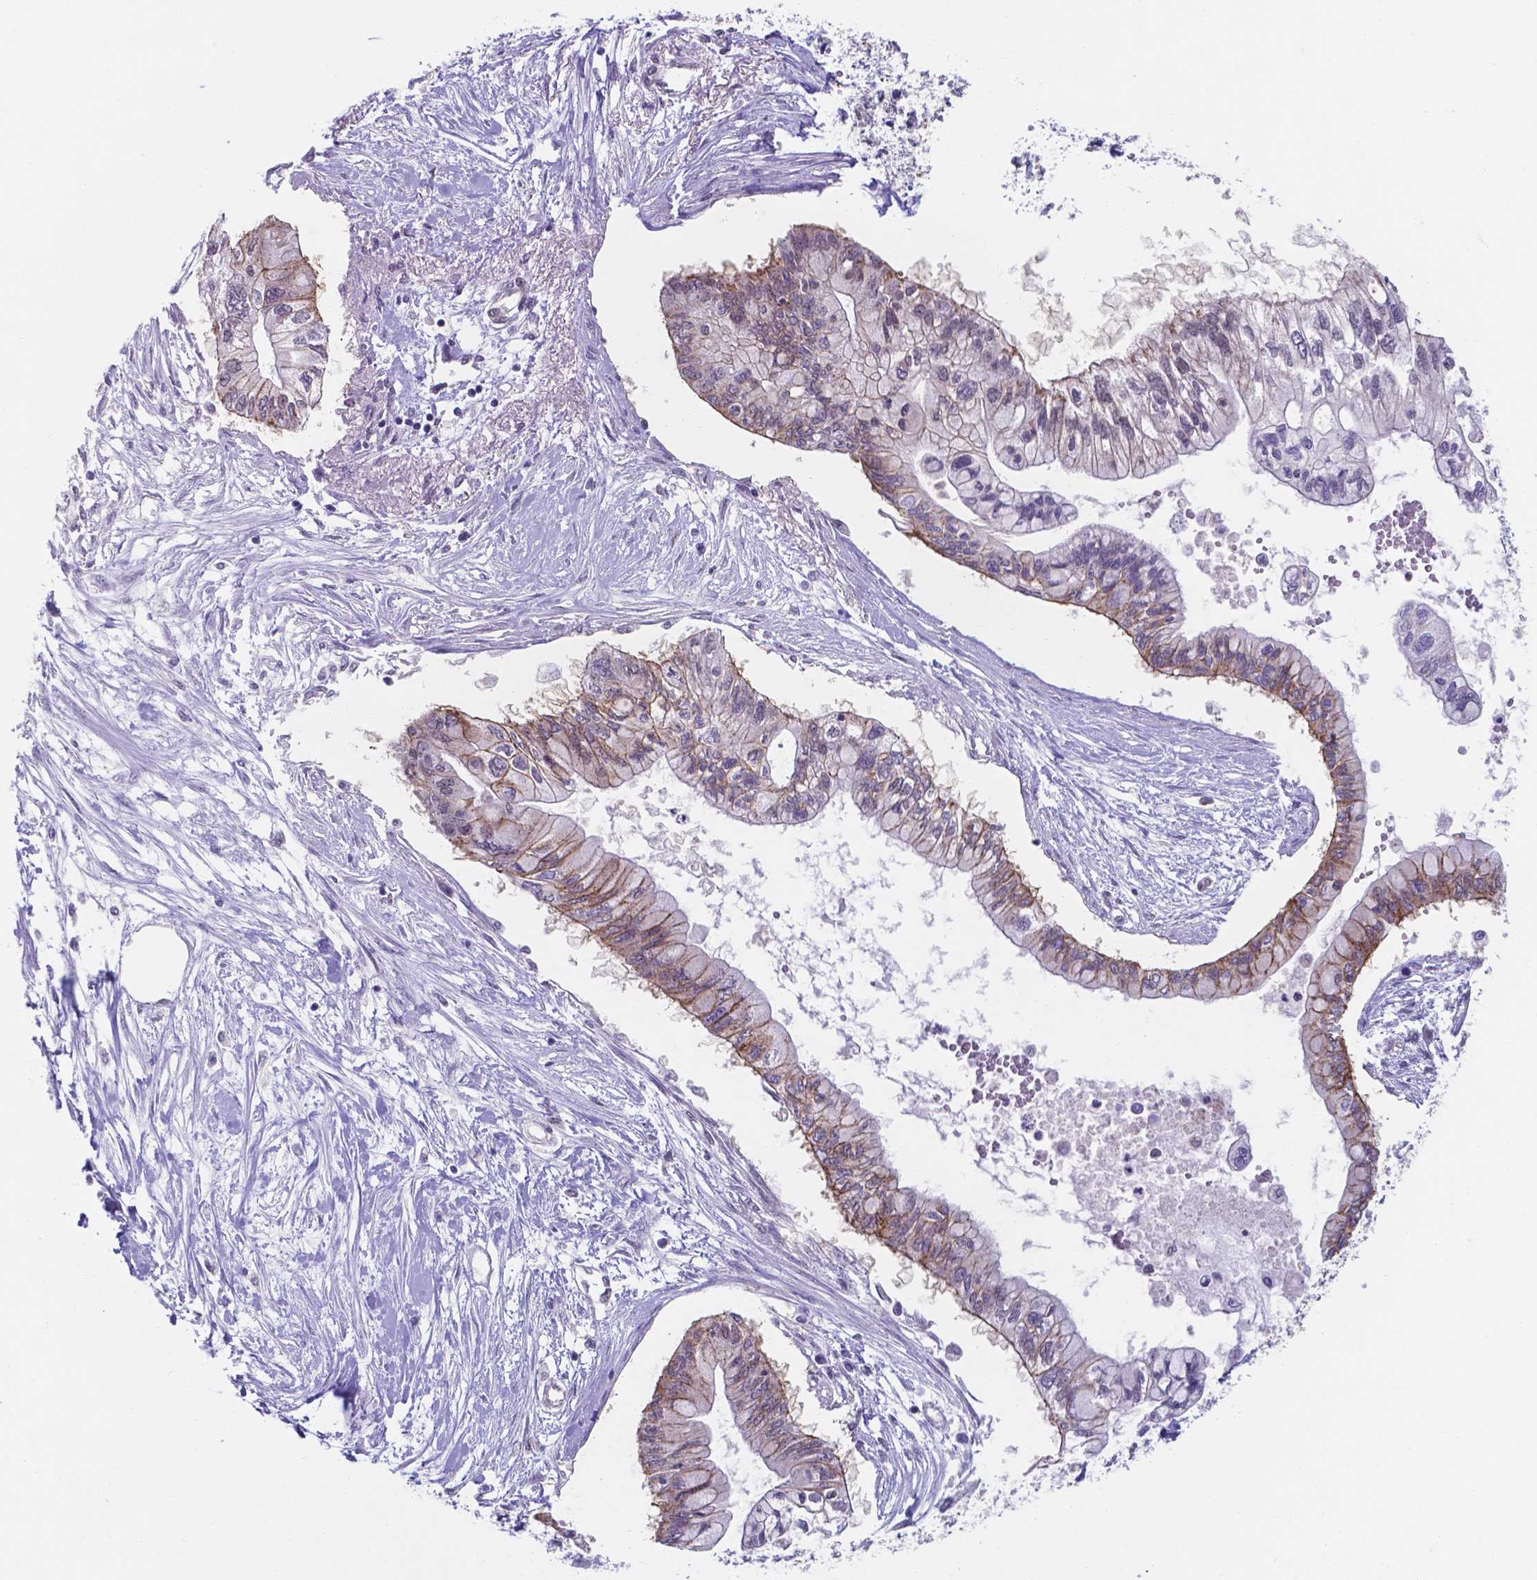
{"staining": {"intensity": "weak", "quantity": "25%-75%", "location": "cytoplasmic/membranous"}, "tissue": "pancreatic cancer", "cell_type": "Tumor cells", "image_type": "cancer", "snomed": [{"axis": "morphology", "description": "Adenocarcinoma, NOS"}, {"axis": "topography", "description": "Pancreas"}], "caption": "Immunohistochemistry staining of pancreatic adenocarcinoma, which displays low levels of weak cytoplasmic/membranous staining in about 25%-75% of tumor cells indicating weak cytoplasmic/membranous protein staining. The staining was performed using DAB (3,3'-diaminobenzidine) (brown) for protein detection and nuclei were counterstained in hematoxylin (blue).", "gene": "UBE2E2", "patient": {"sex": "female", "age": 77}}